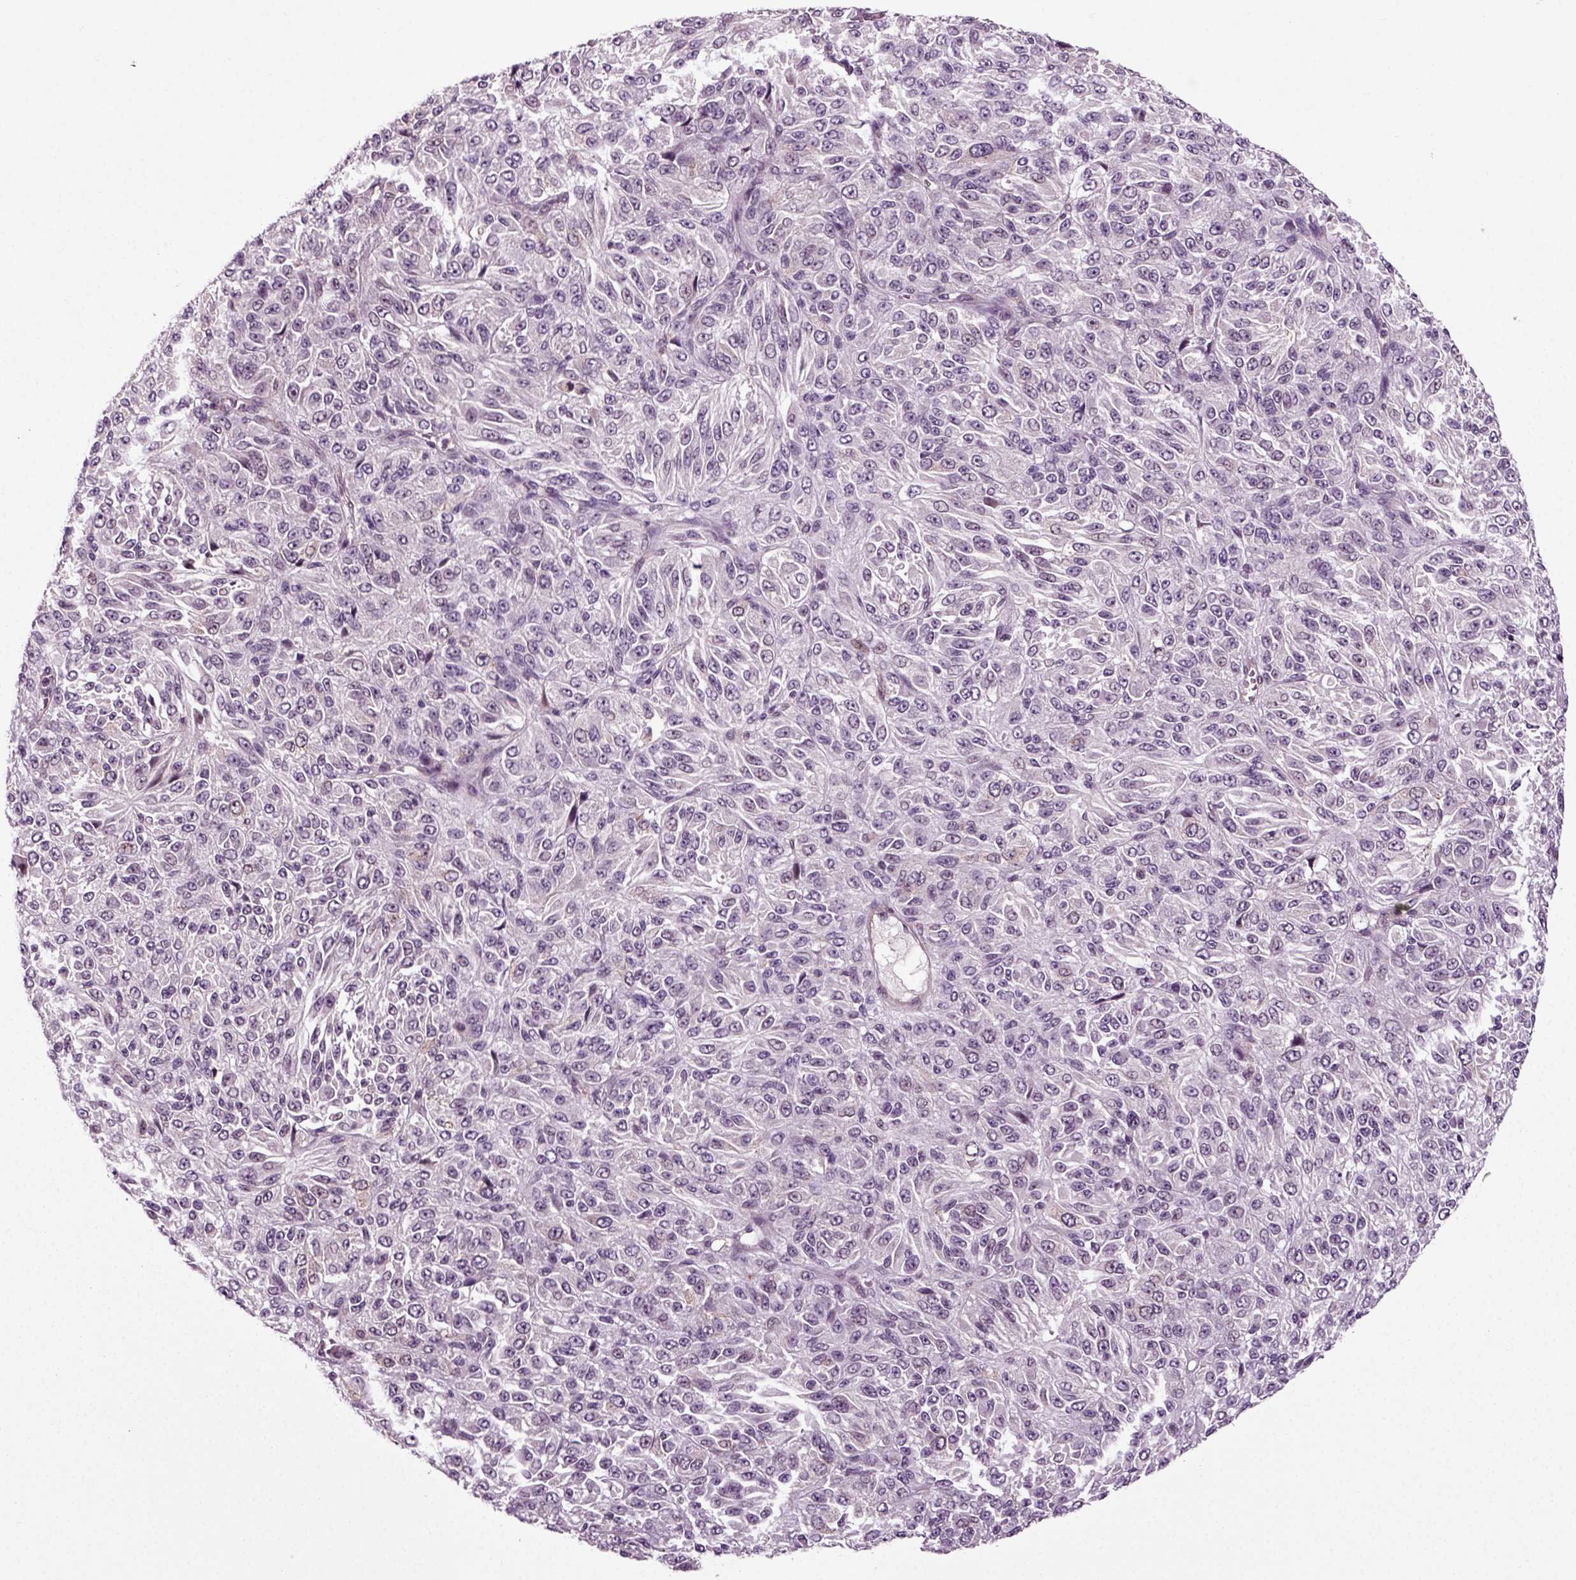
{"staining": {"intensity": "negative", "quantity": "none", "location": "none"}, "tissue": "melanoma", "cell_type": "Tumor cells", "image_type": "cancer", "snomed": [{"axis": "morphology", "description": "Malignant melanoma, Metastatic site"}, {"axis": "topography", "description": "Brain"}], "caption": "There is no significant staining in tumor cells of melanoma.", "gene": "KNSTRN", "patient": {"sex": "female", "age": 56}}